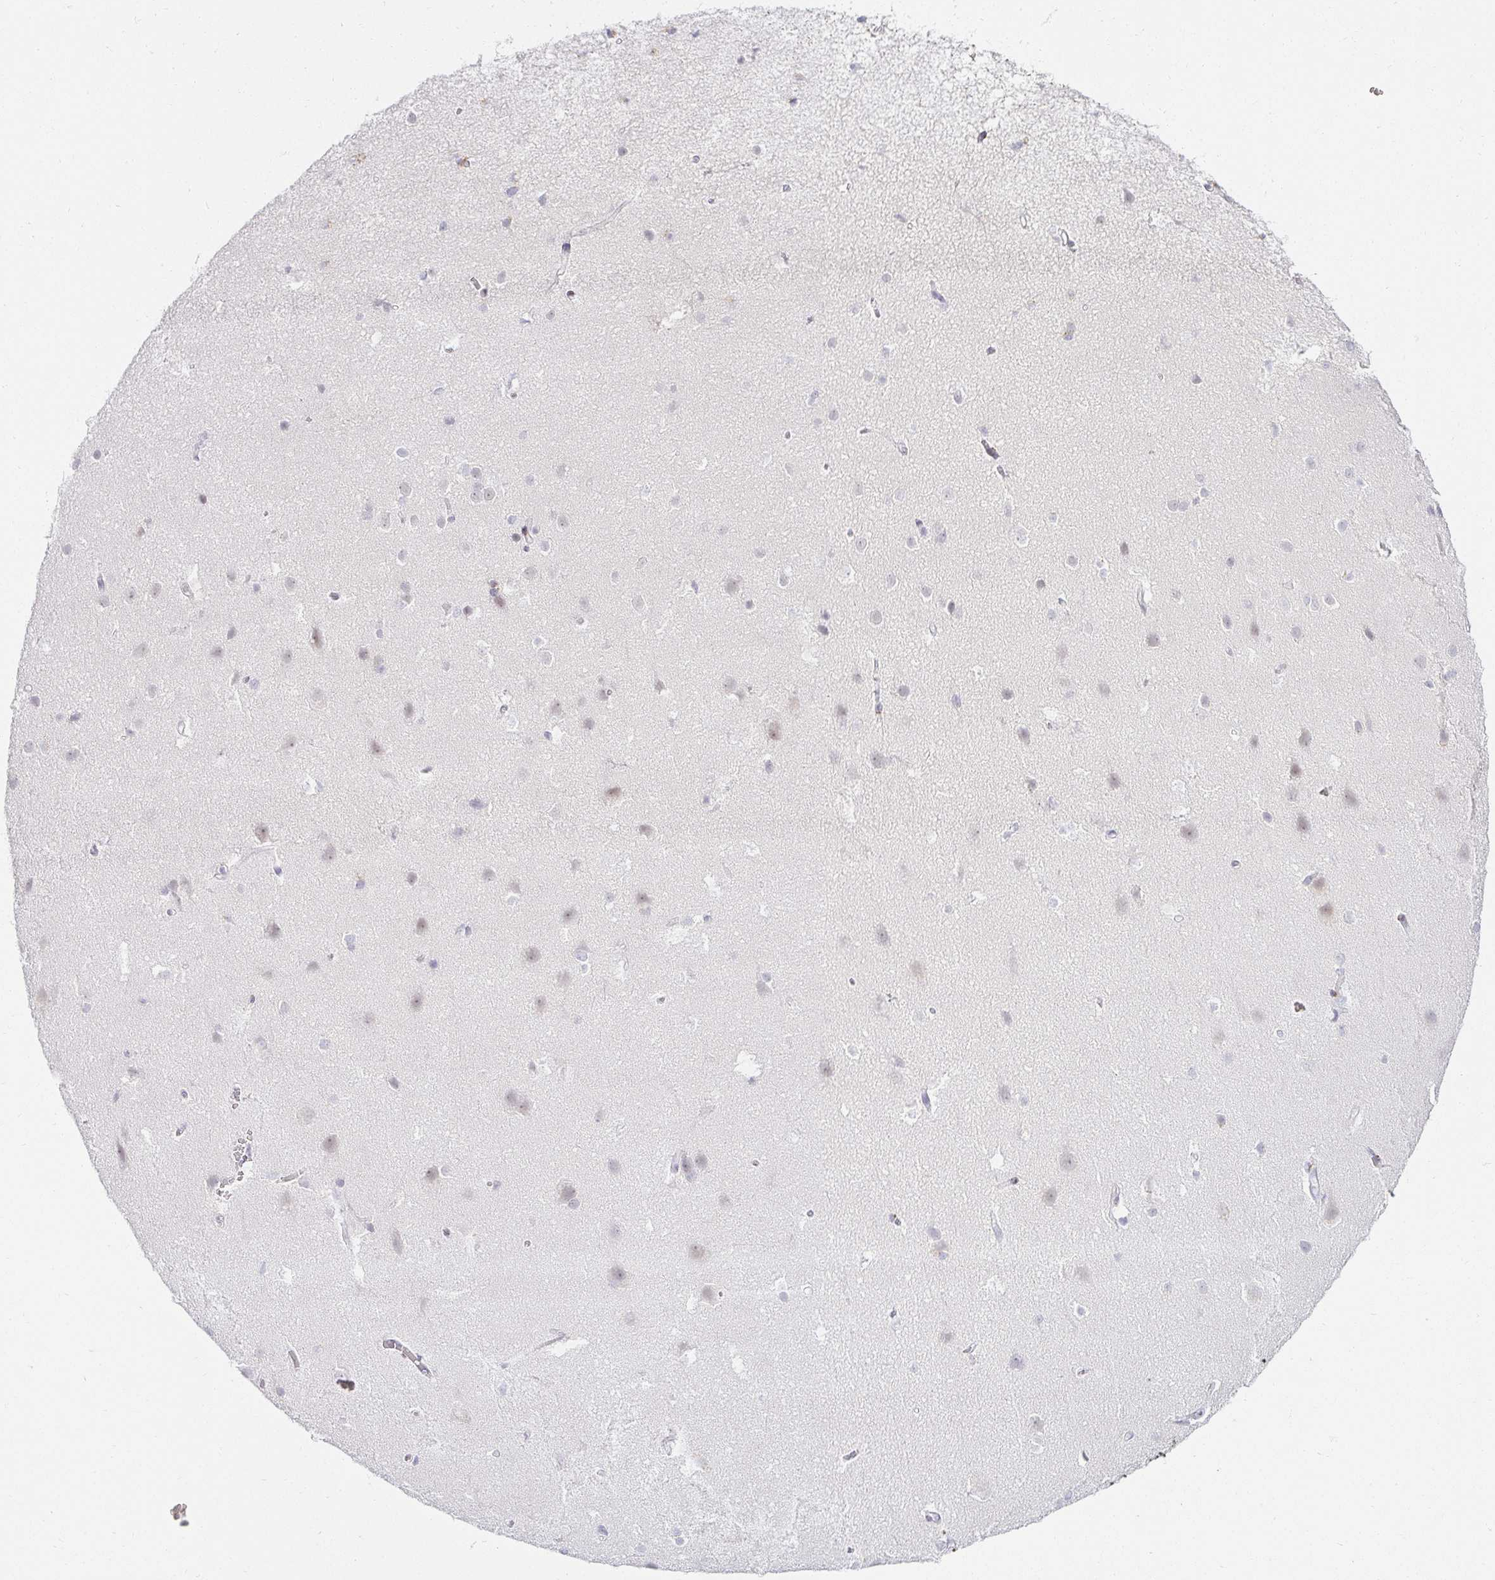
{"staining": {"intensity": "negative", "quantity": "none", "location": "none"}, "tissue": "cerebral cortex", "cell_type": "Endothelial cells", "image_type": "normal", "snomed": [{"axis": "morphology", "description": "Normal tissue, NOS"}, {"axis": "topography", "description": "Cerebral cortex"}], "caption": "IHC photomicrograph of benign human cerebral cortex stained for a protein (brown), which displays no expression in endothelial cells.", "gene": "ACAN", "patient": {"sex": "male", "age": 37}}